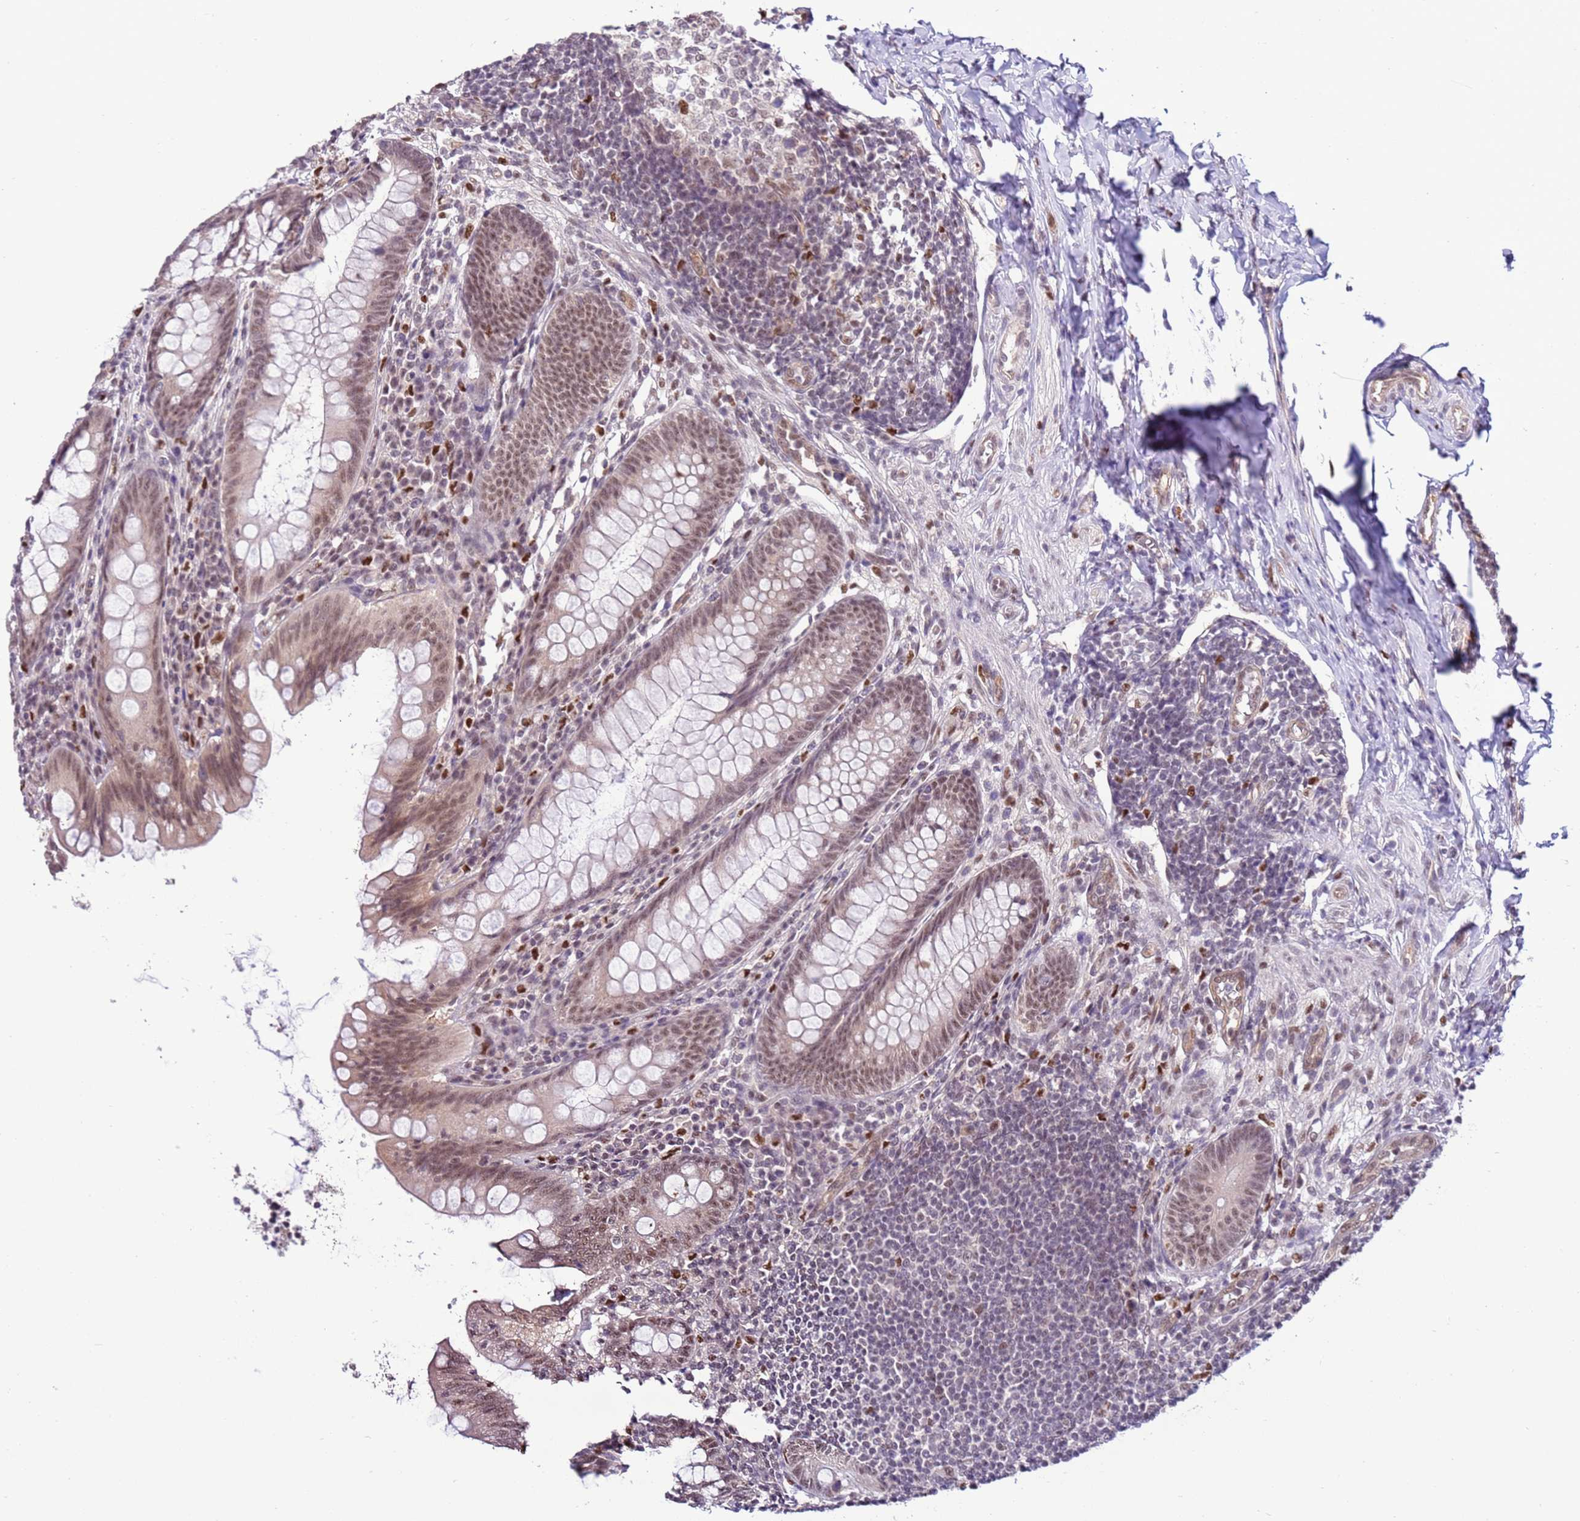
{"staining": {"intensity": "moderate", "quantity": ">75%", "location": "nuclear"}, "tissue": "appendix", "cell_type": "Glandular cells", "image_type": "normal", "snomed": [{"axis": "morphology", "description": "Normal tissue, NOS"}, {"axis": "topography", "description": "Appendix"}], "caption": "Immunohistochemistry (DAB) staining of unremarkable appendix demonstrates moderate nuclear protein staining in about >75% of glandular cells. (DAB (3,3'-diaminobenzidine) IHC, brown staining for protein, blue staining for nuclei).", "gene": "PRPF6", "patient": {"sex": "female", "age": 33}}